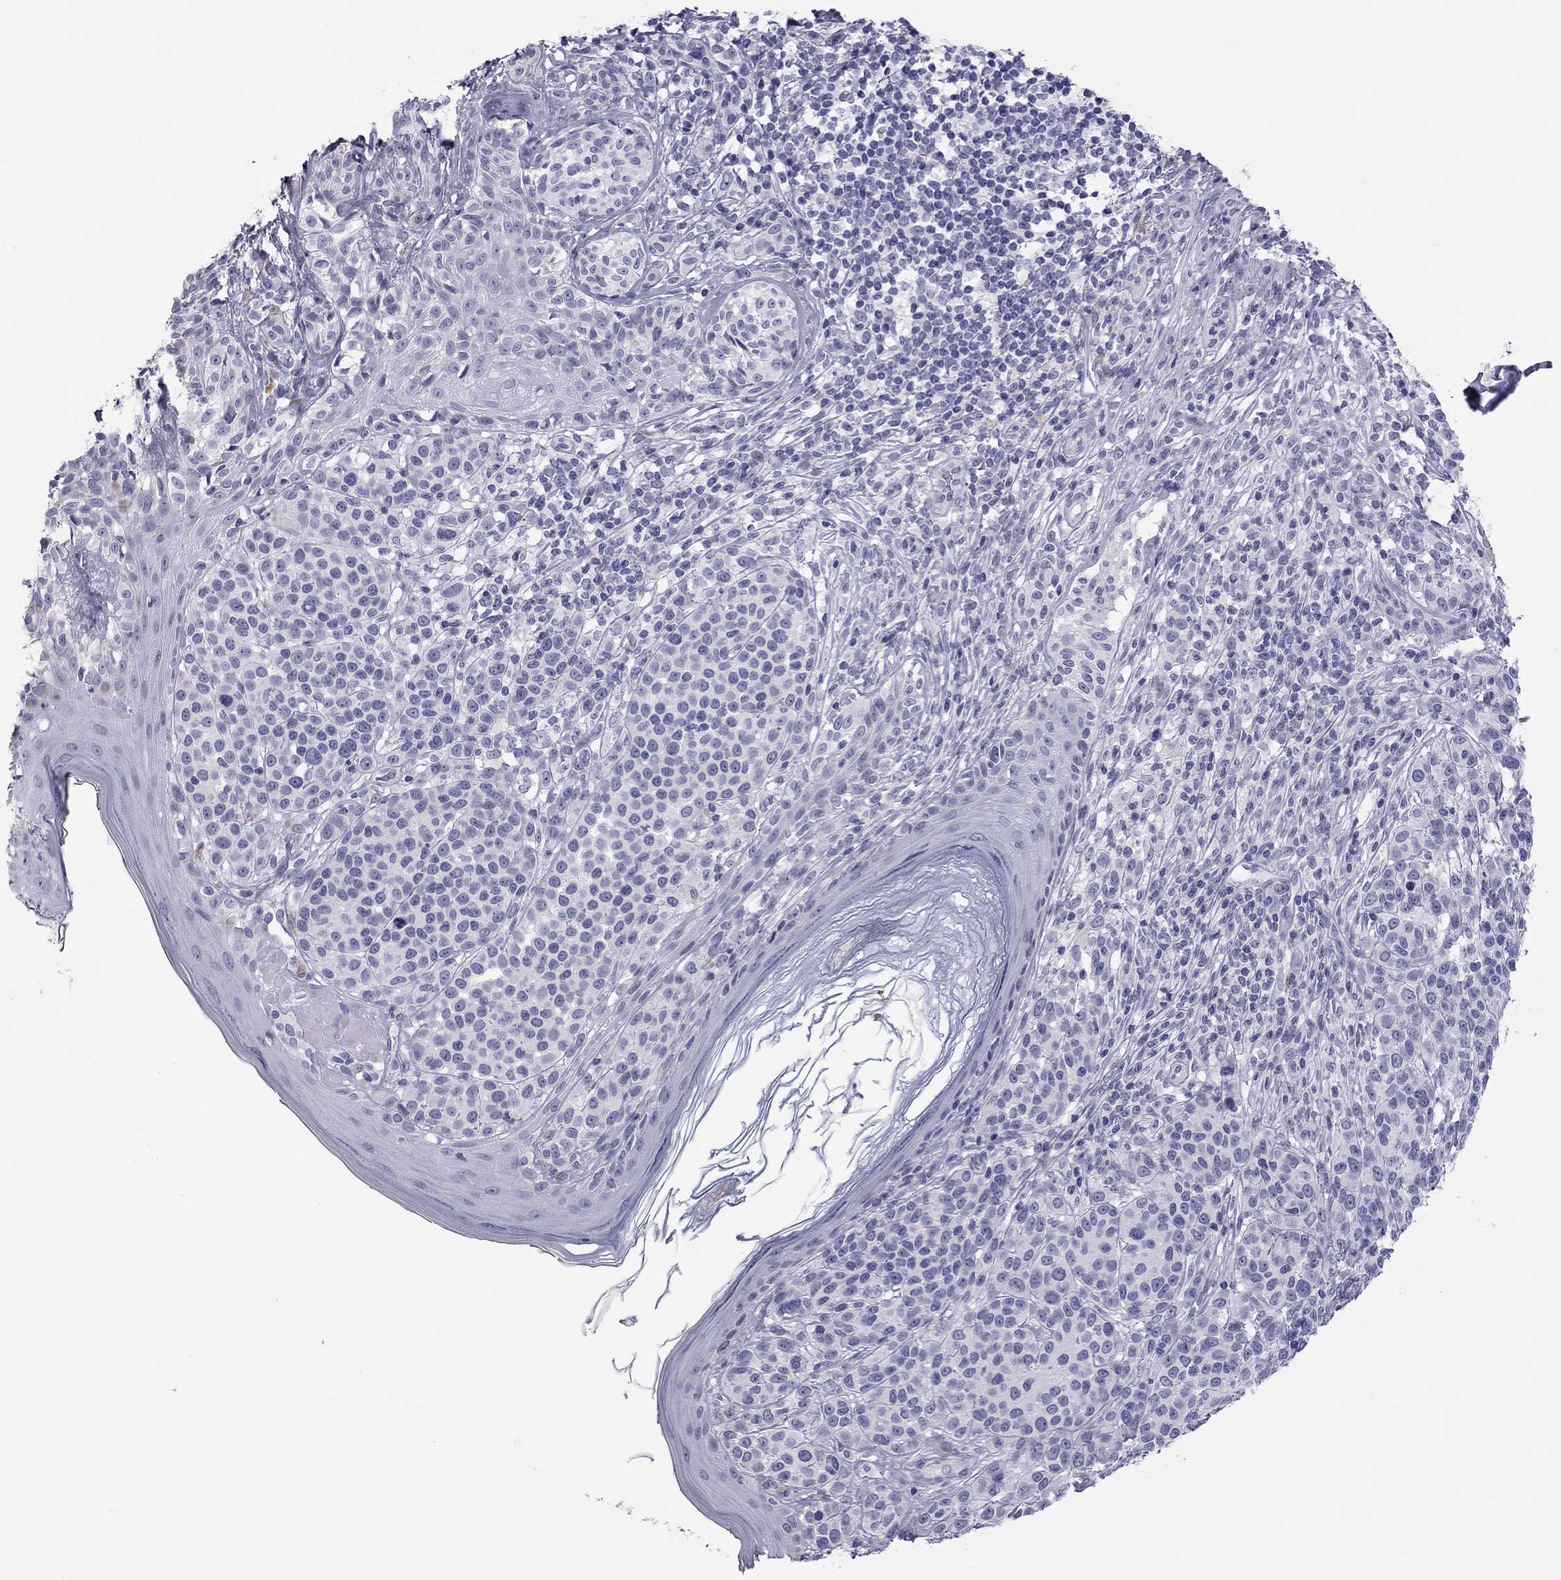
{"staining": {"intensity": "negative", "quantity": "none", "location": "none"}, "tissue": "melanoma", "cell_type": "Tumor cells", "image_type": "cancer", "snomed": [{"axis": "morphology", "description": "Malignant melanoma, NOS"}, {"axis": "topography", "description": "Skin"}], "caption": "The immunohistochemistry (IHC) photomicrograph has no significant staining in tumor cells of melanoma tissue. Nuclei are stained in blue.", "gene": "TEX14", "patient": {"sex": "male", "age": 79}}